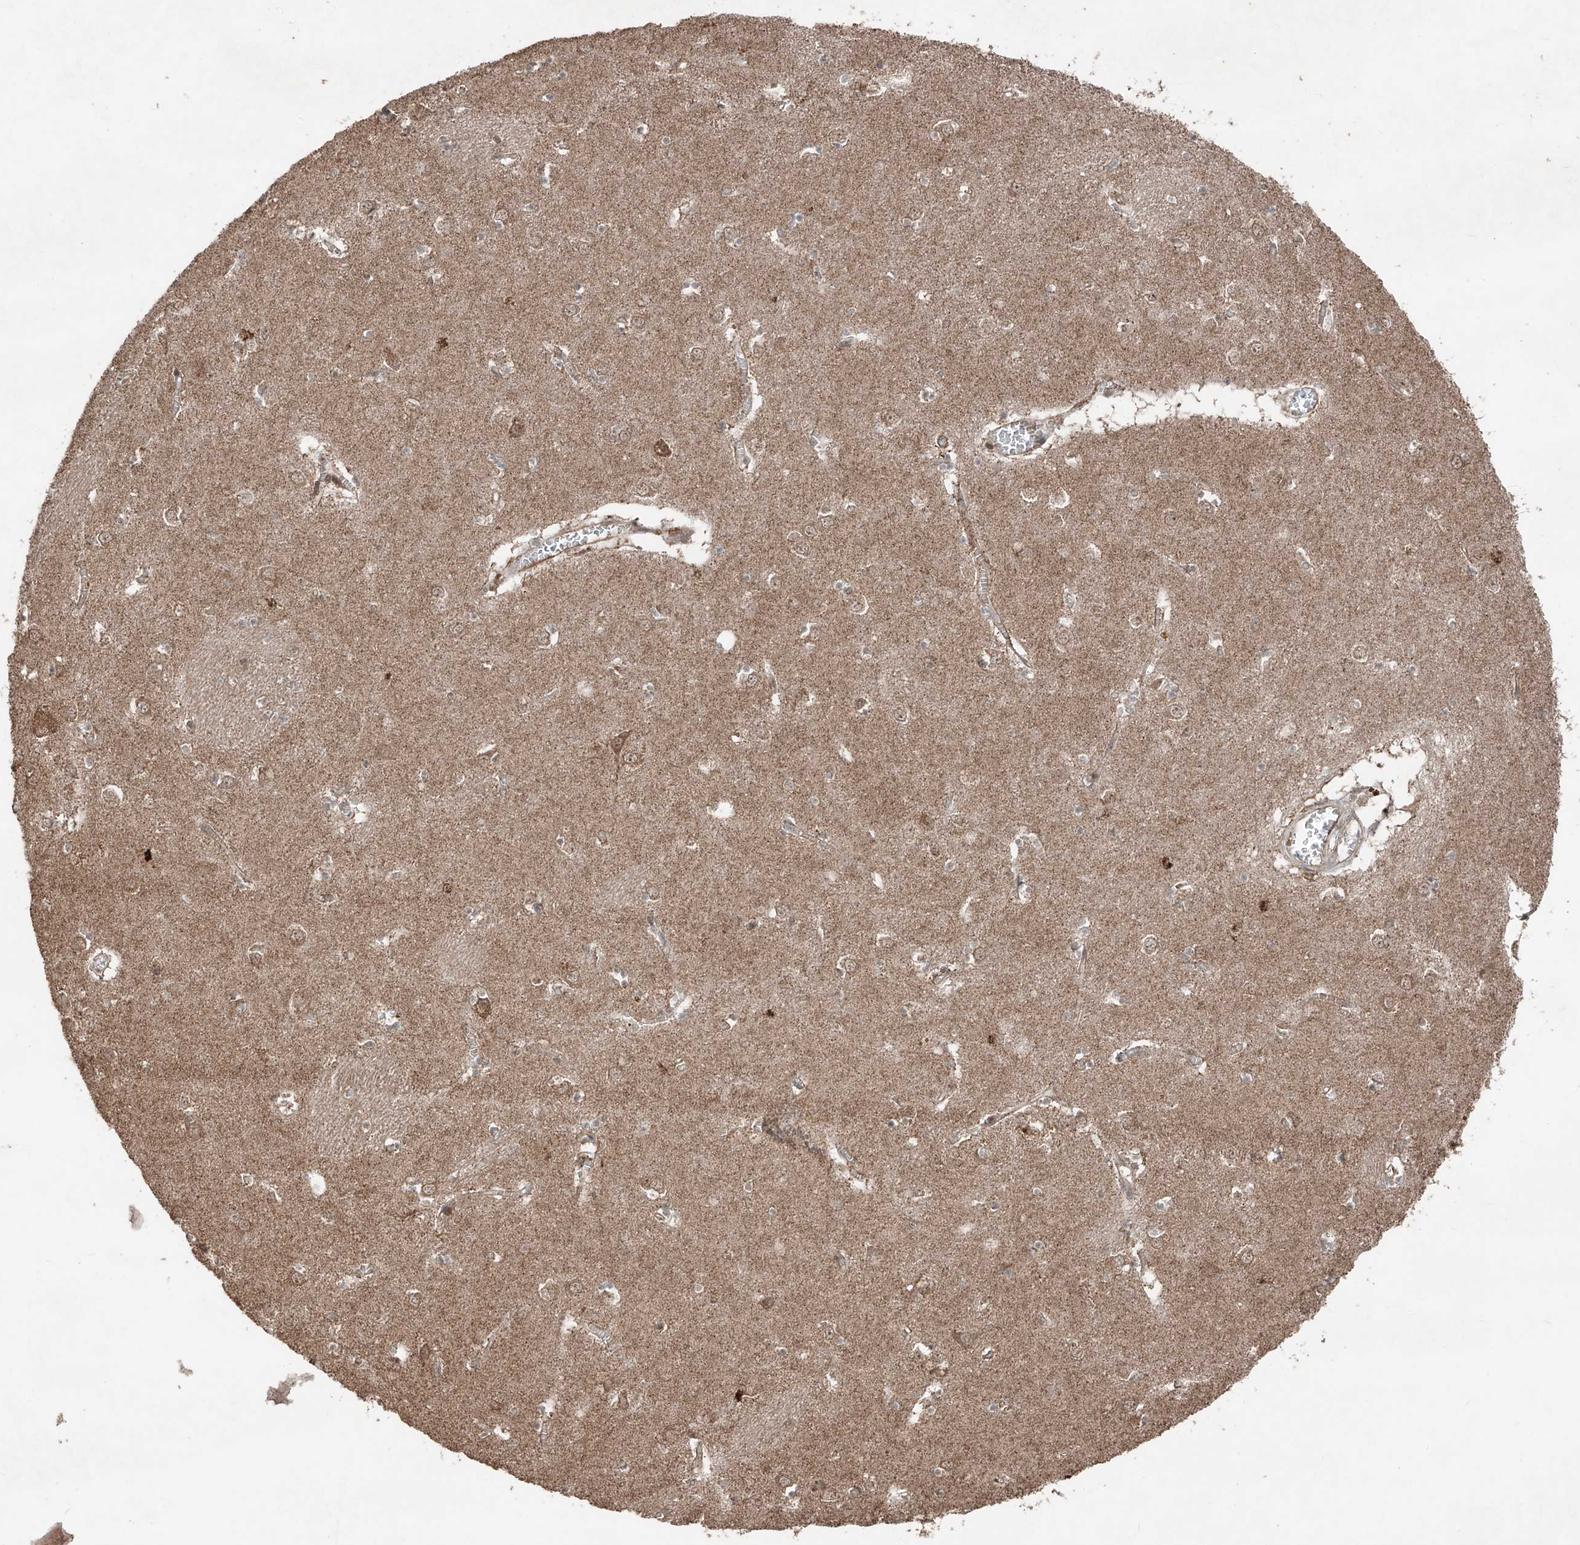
{"staining": {"intensity": "weak", "quantity": "<25%", "location": "cytoplasmic/membranous"}, "tissue": "caudate", "cell_type": "Glial cells", "image_type": "normal", "snomed": [{"axis": "morphology", "description": "Normal tissue, NOS"}, {"axis": "topography", "description": "Lateral ventricle wall"}], "caption": "Benign caudate was stained to show a protein in brown. There is no significant staining in glial cells. The staining is performed using DAB brown chromogen with nuclei counter-stained in using hematoxylin.", "gene": "ZNF620", "patient": {"sex": "male", "age": 70}}